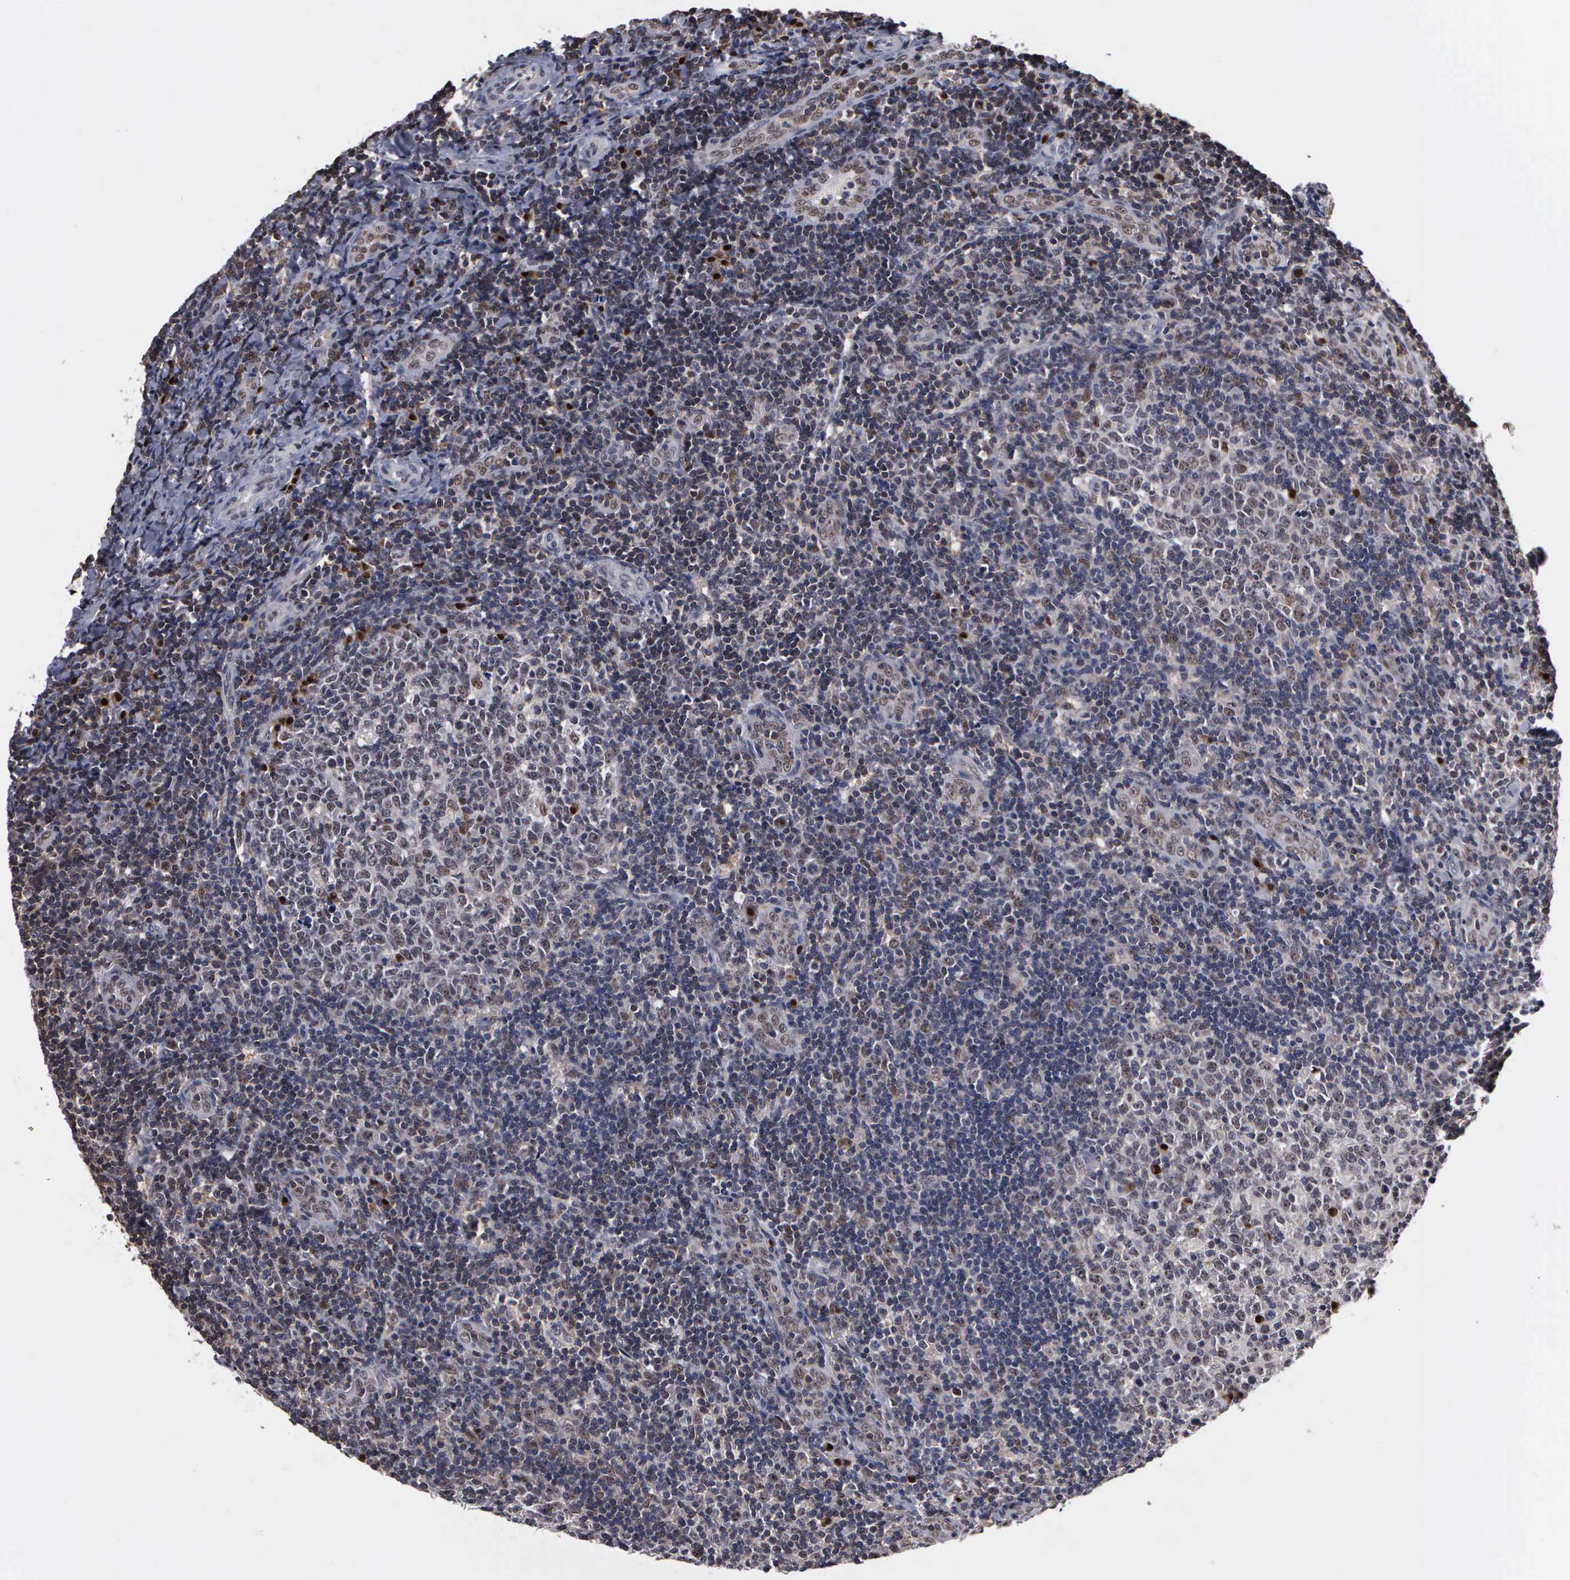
{"staining": {"intensity": "moderate", "quantity": "25%-75%", "location": "nuclear"}, "tissue": "tonsil", "cell_type": "Germinal center cells", "image_type": "normal", "snomed": [{"axis": "morphology", "description": "Normal tissue, NOS"}, {"axis": "topography", "description": "Tonsil"}], "caption": "Approximately 25%-75% of germinal center cells in unremarkable tonsil reveal moderate nuclear protein expression as visualized by brown immunohistochemical staining.", "gene": "TRMT5", "patient": {"sex": "female", "age": 3}}